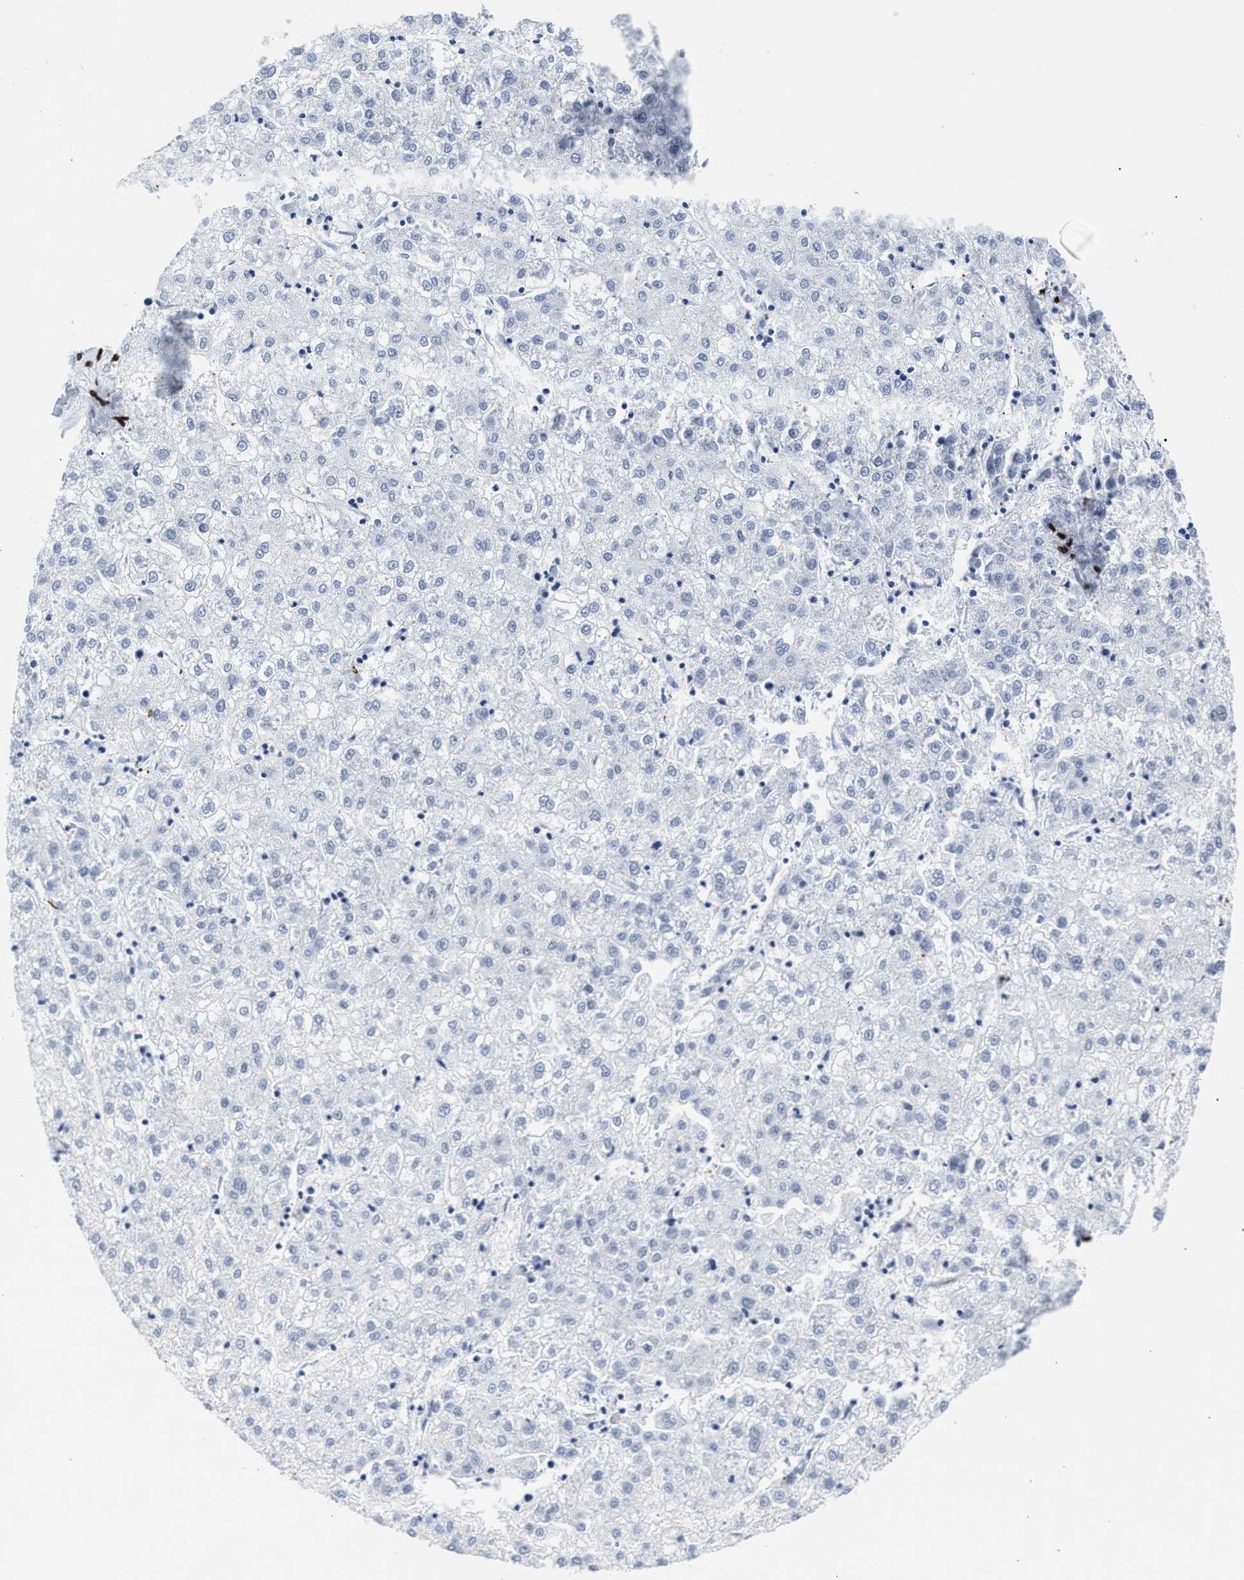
{"staining": {"intensity": "negative", "quantity": "none", "location": "none"}, "tissue": "liver cancer", "cell_type": "Tumor cells", "image_type": "cancer", "snomed": [{"axis": "morphology", "description": "Carcinoma, Hepatocellular, NOS"}, {"axis": "topography", "description": "Liver"}], "caption": "High power microscopy micrograph of an immunohistochemistry micrograph of liver cancer, revealing no significant staining in tumor cells.", "gene": "RAD21", "patient": {"sex": "male", "age": 72}}